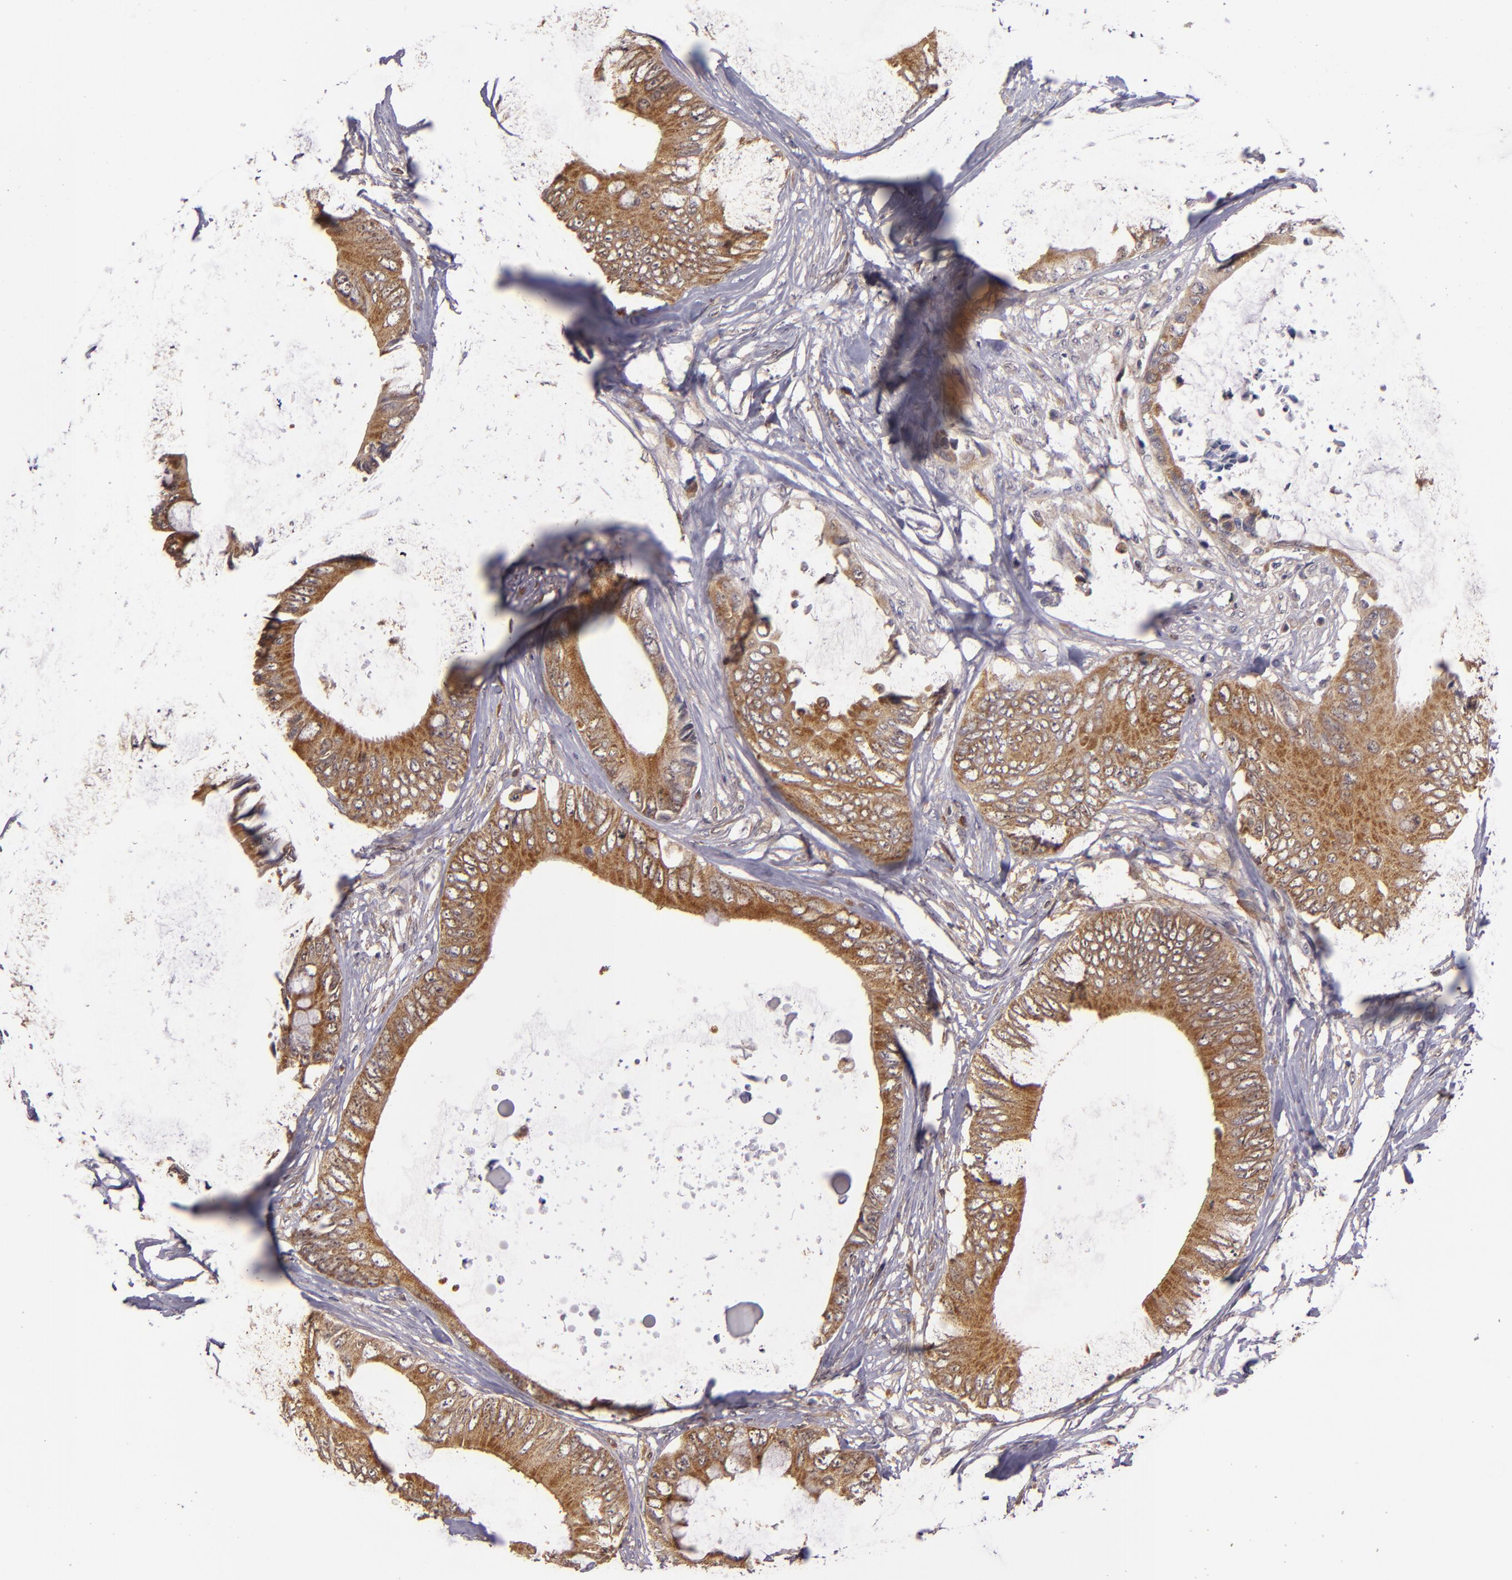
{"staining": {"intensity": "moderate", "quantity": ">75%", "location": "cytoplasmic/membranous"}, "tissue": "colorectal cancer", "cell_type": "Tumor cells", "image_type": "cancer", "snomed": [{"axis": "morphology", "description": "Normal tissue, NOS"}, {"axis": "morphology", "description": "Adenocarcinoma, NOS"}, {"axis": "topography", "description": "Rectum"}, {"axis": "topography", "description": "Peripheral nerve tissue"}], "caption": "IHC of colorectal adenocarcinoma demonstrates medium levels of moderate cytoplasmic/membranous positivity in about >75% of tumor cells. Immunohistochemistry (ihc) stains the protein of interest in brown and the nuclei are stained blue.", "gene": "FHIT", "patient": {"sex": "female", "age": 77}}